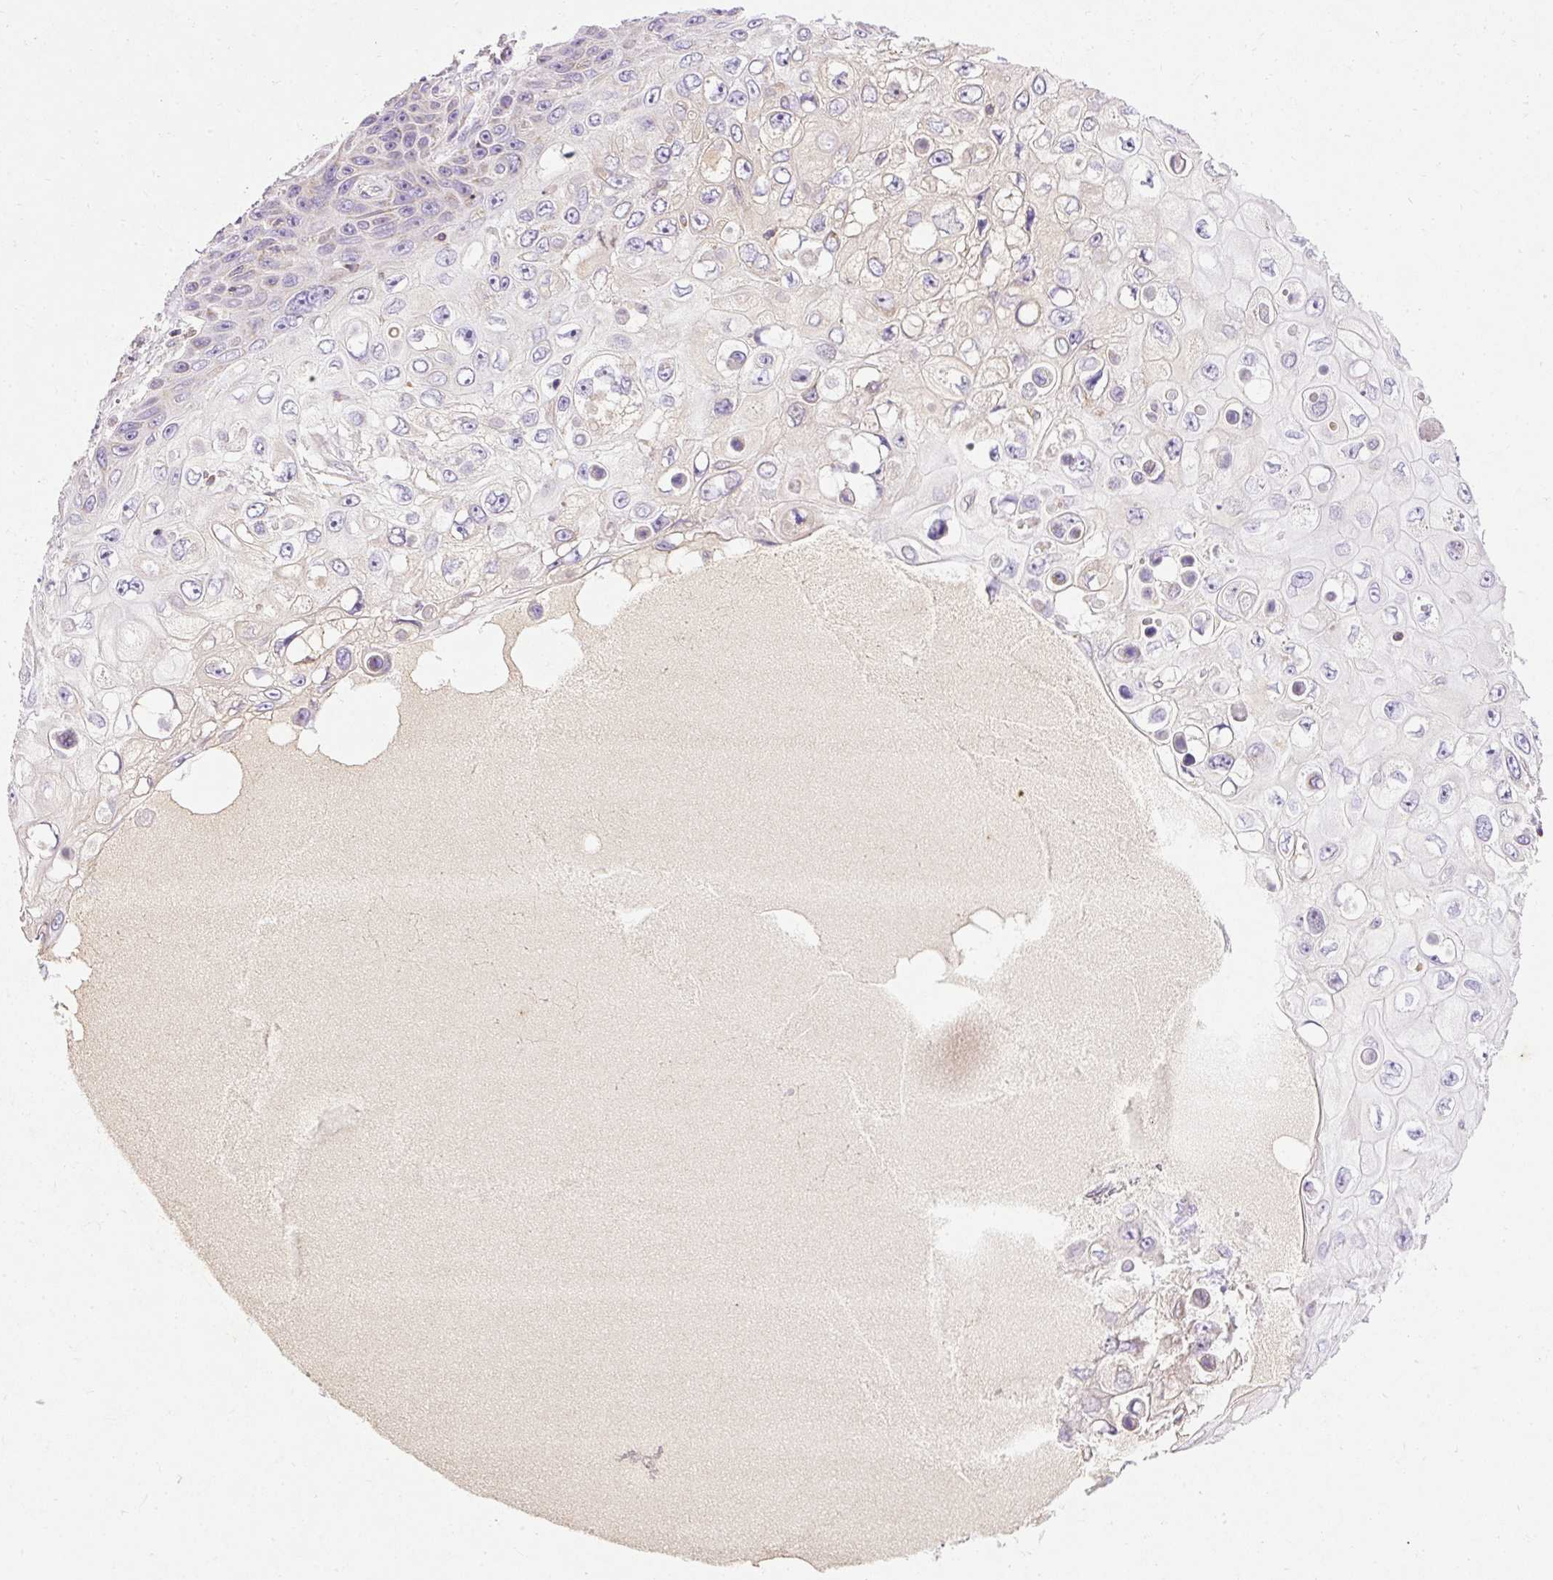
{"staining": {"intensity": "negative", "quantity": "none", "location": "none"}, "tissue": "skin cancer", "cell_type": "Tumor cells", "image_type": "cancer", "snomed": [{"axis": "morphology", "description": "Squamous cell carcinoma, NOS"}, {"axis": "topography", "description": "Skin"}], "caption": "Immunohistochemistry photomicrograph of neoplastic tissue: squamous cell carcinoma (skin) stained with DAB displays no significant protein expression in tumor cells.", "gene": "IMMT", "patient": {"sex": "male", "age": 82}}